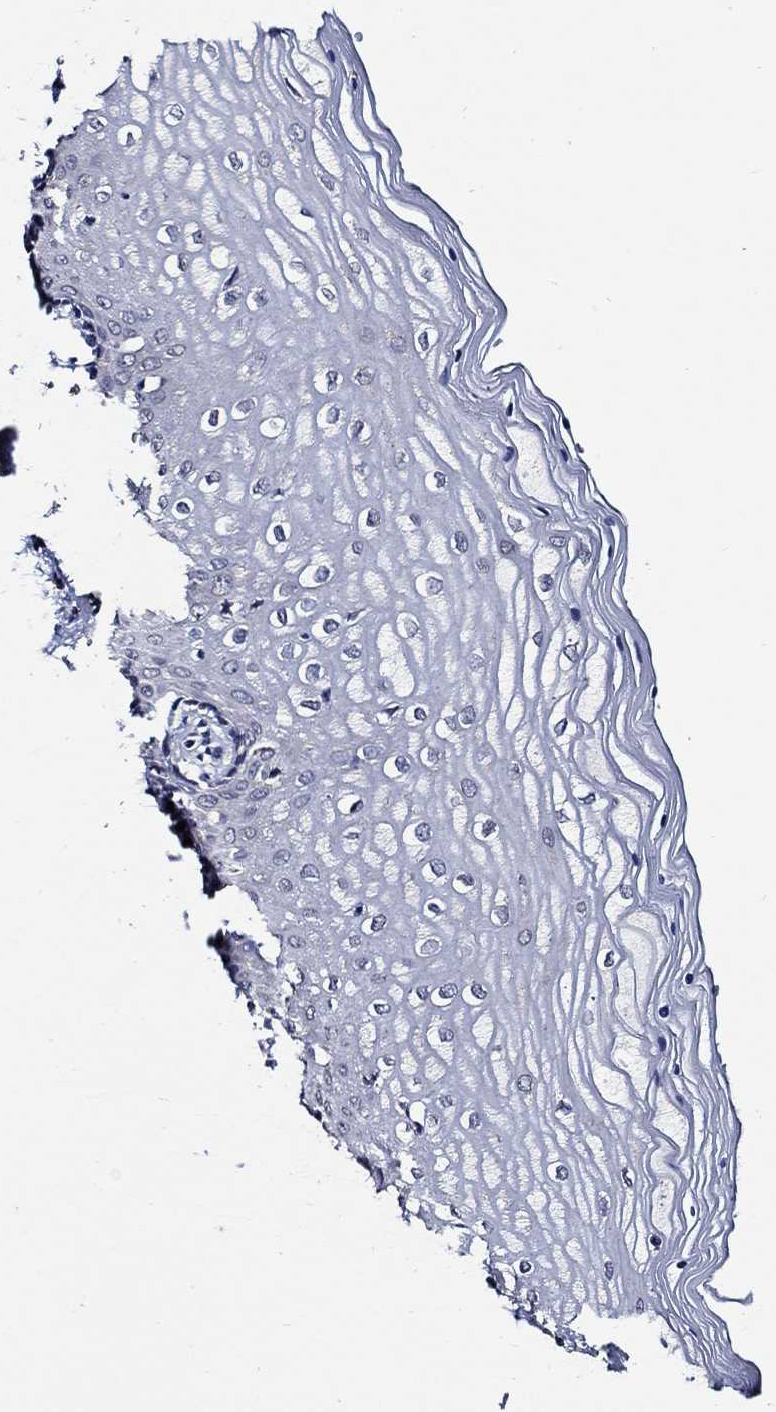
{"staining": {"intensity": "negative", "quantity": "none", "location": "none"}, "tissue": "vagina", "cell_type": "Squamous epithelial cells", "image_type": "normal", "snomed": [{"axis": "morphology", "description": "Normal tissue, NOS"}, {"axis": "topography", "description": "Vagina"}], "caption": "This is a photomicrograph of IHC staining of normal vagina, which shows no expression in squamous epithelial cells.", "gene": "WDR53", "patient": {"sex": "female", "age": 45}}